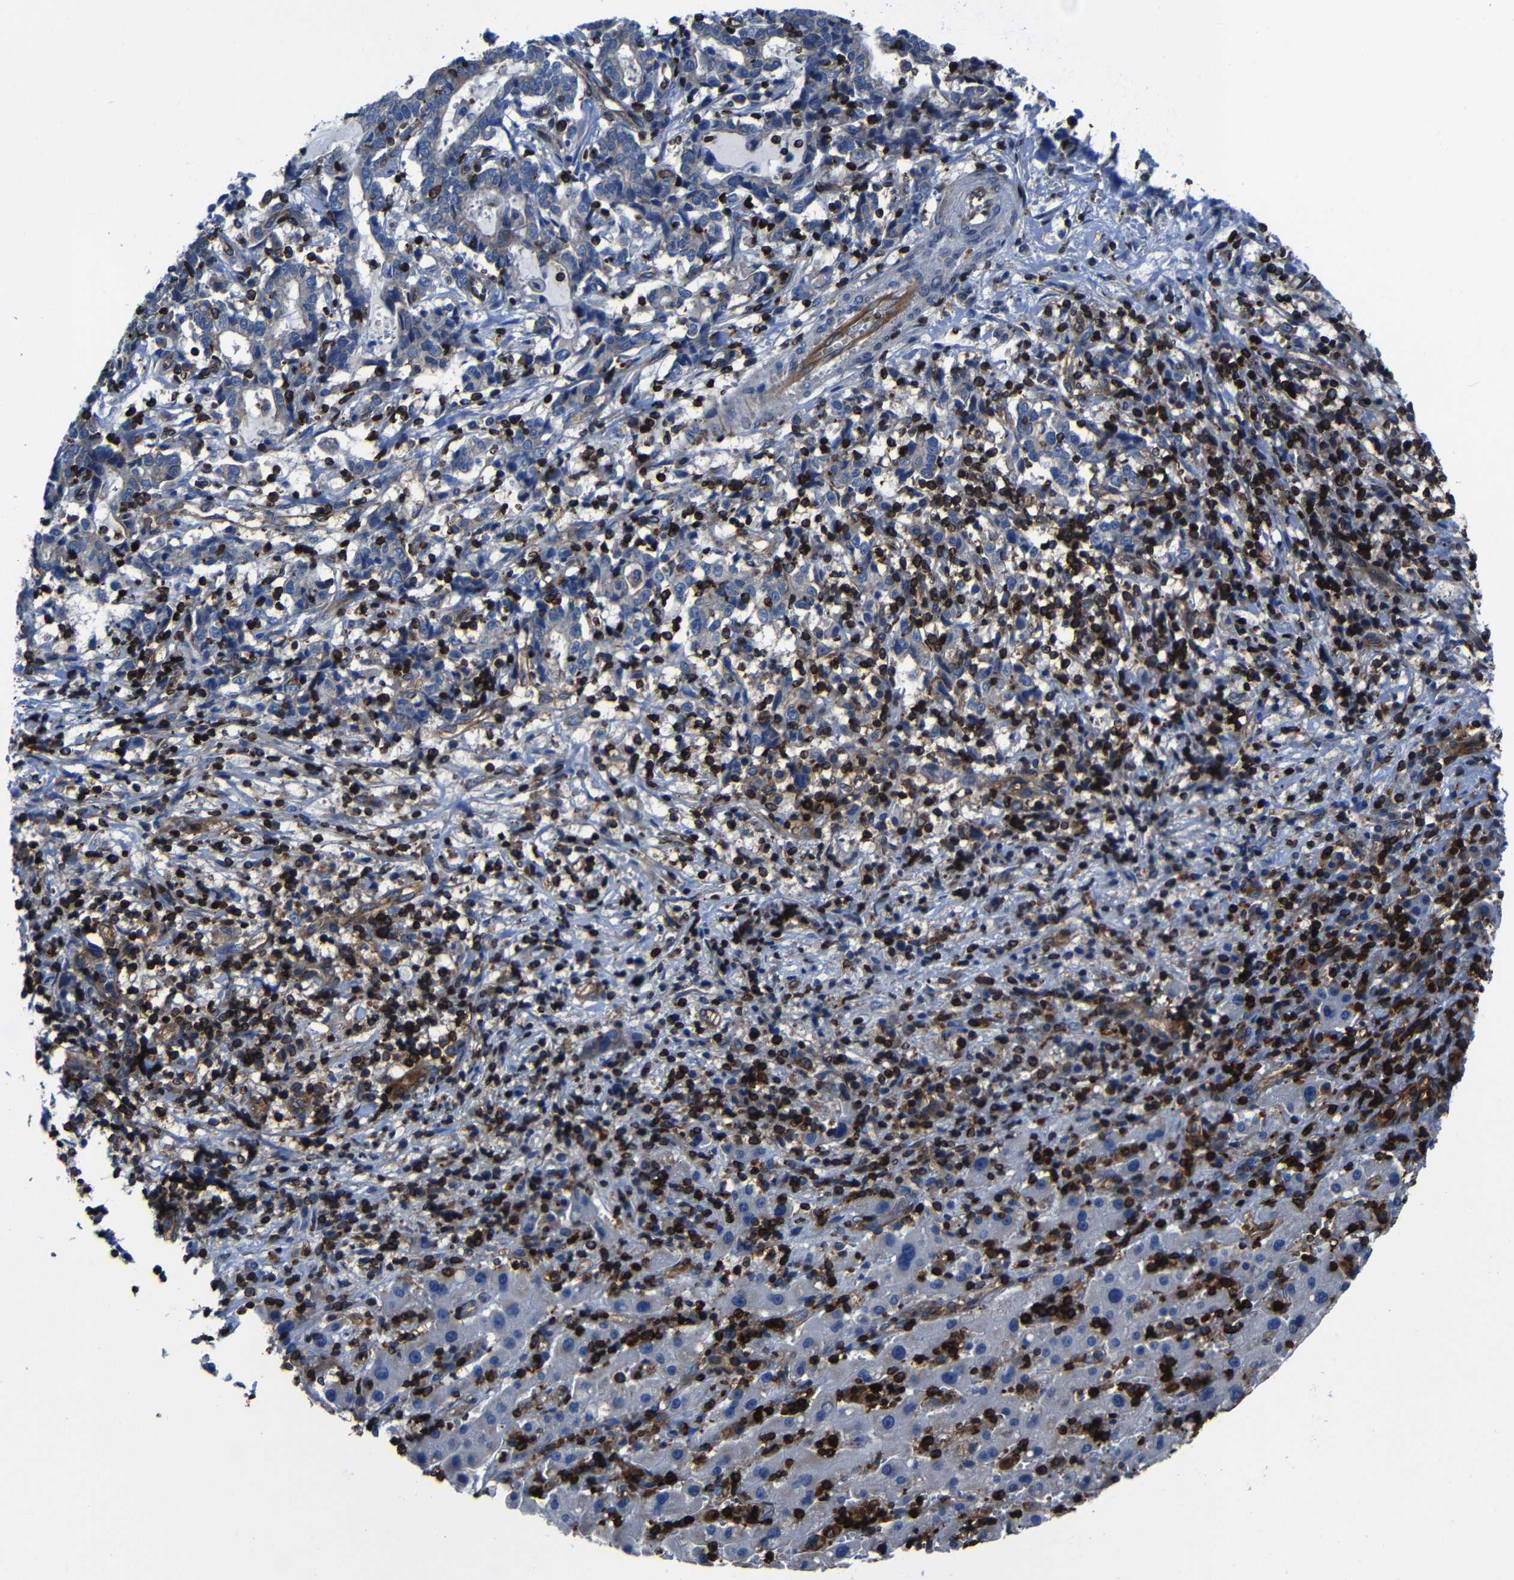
{"staining": {"intensity": "negative", "quantity": "none", "location": "none"}, "tissue": "liver cancer", "cell_type": "Tumor cells", "image_type": "cancer", "snomed": [{"axis": "morphology", "description": "Cholangiocarcinoma"}, {"axis": "topography", "description": "Liver"}], "caption": "High power microscopy micrograph of an IHC histopathology image of liver cancer, revealing no significant staining in tumor cells.", "gene": "ARHGEF1", "patient": {"sex": "male", "age": 57}}